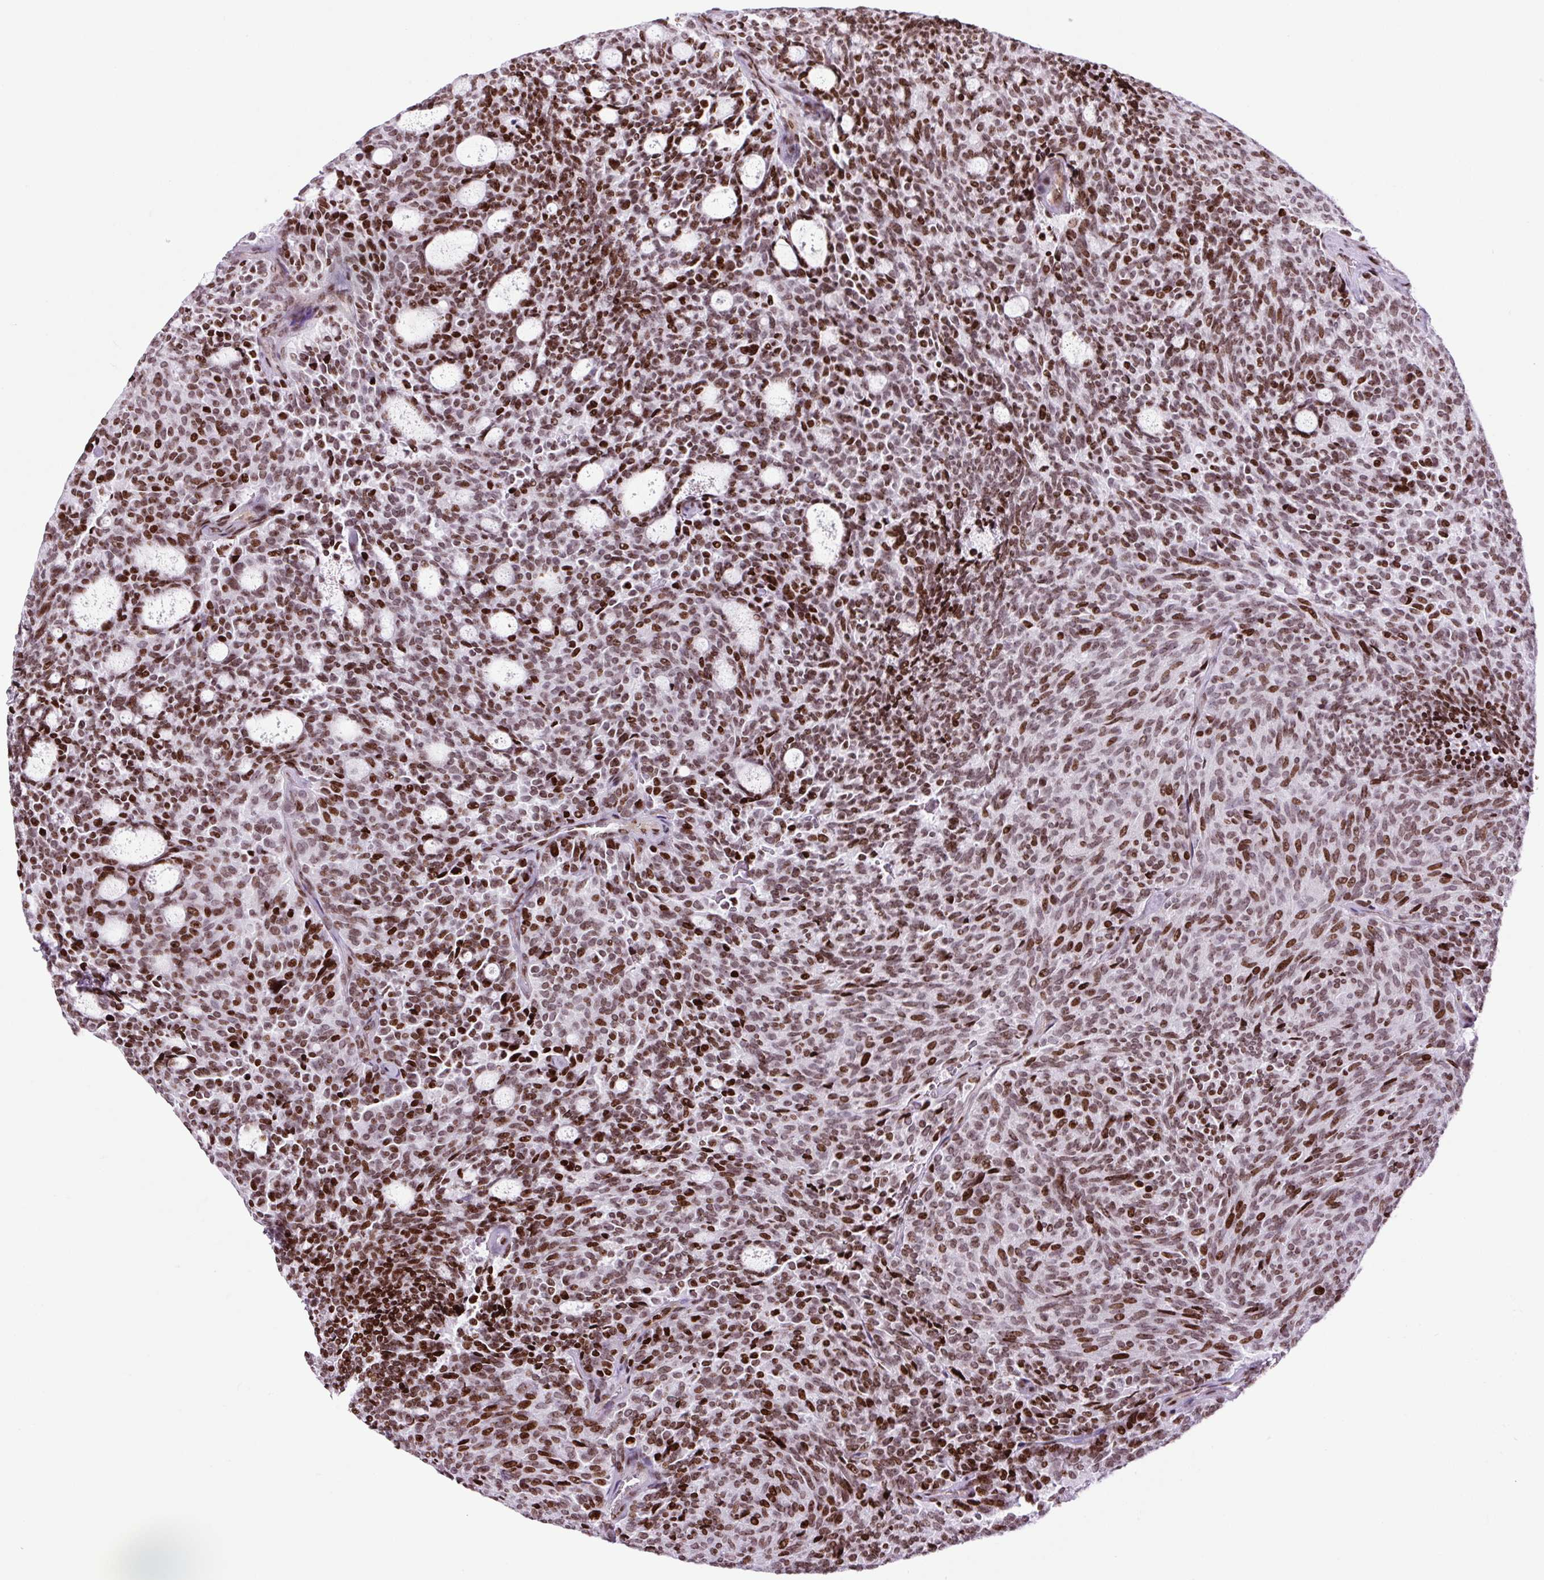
{"staining": {"intensity": "strong", "quantity": ">75%", "location": "nuclear"}, "tissue": "carcinoid", "cell_type": "Tumor cells", "image_type": "cancer", "snomed": [{"axis": "morphology", "description": "Carcinoid, malignant, NOS"}, {"axis": "topography", "description": "Pancreas"}], "caption": "Approximately >75% of tumor cells in malignant carcinoid reveal strong nuclear protein expression as visualized by brown immunohistochemical staining.", "gene": "H1-3", "patient": {"sex": "female", "age": 54}}